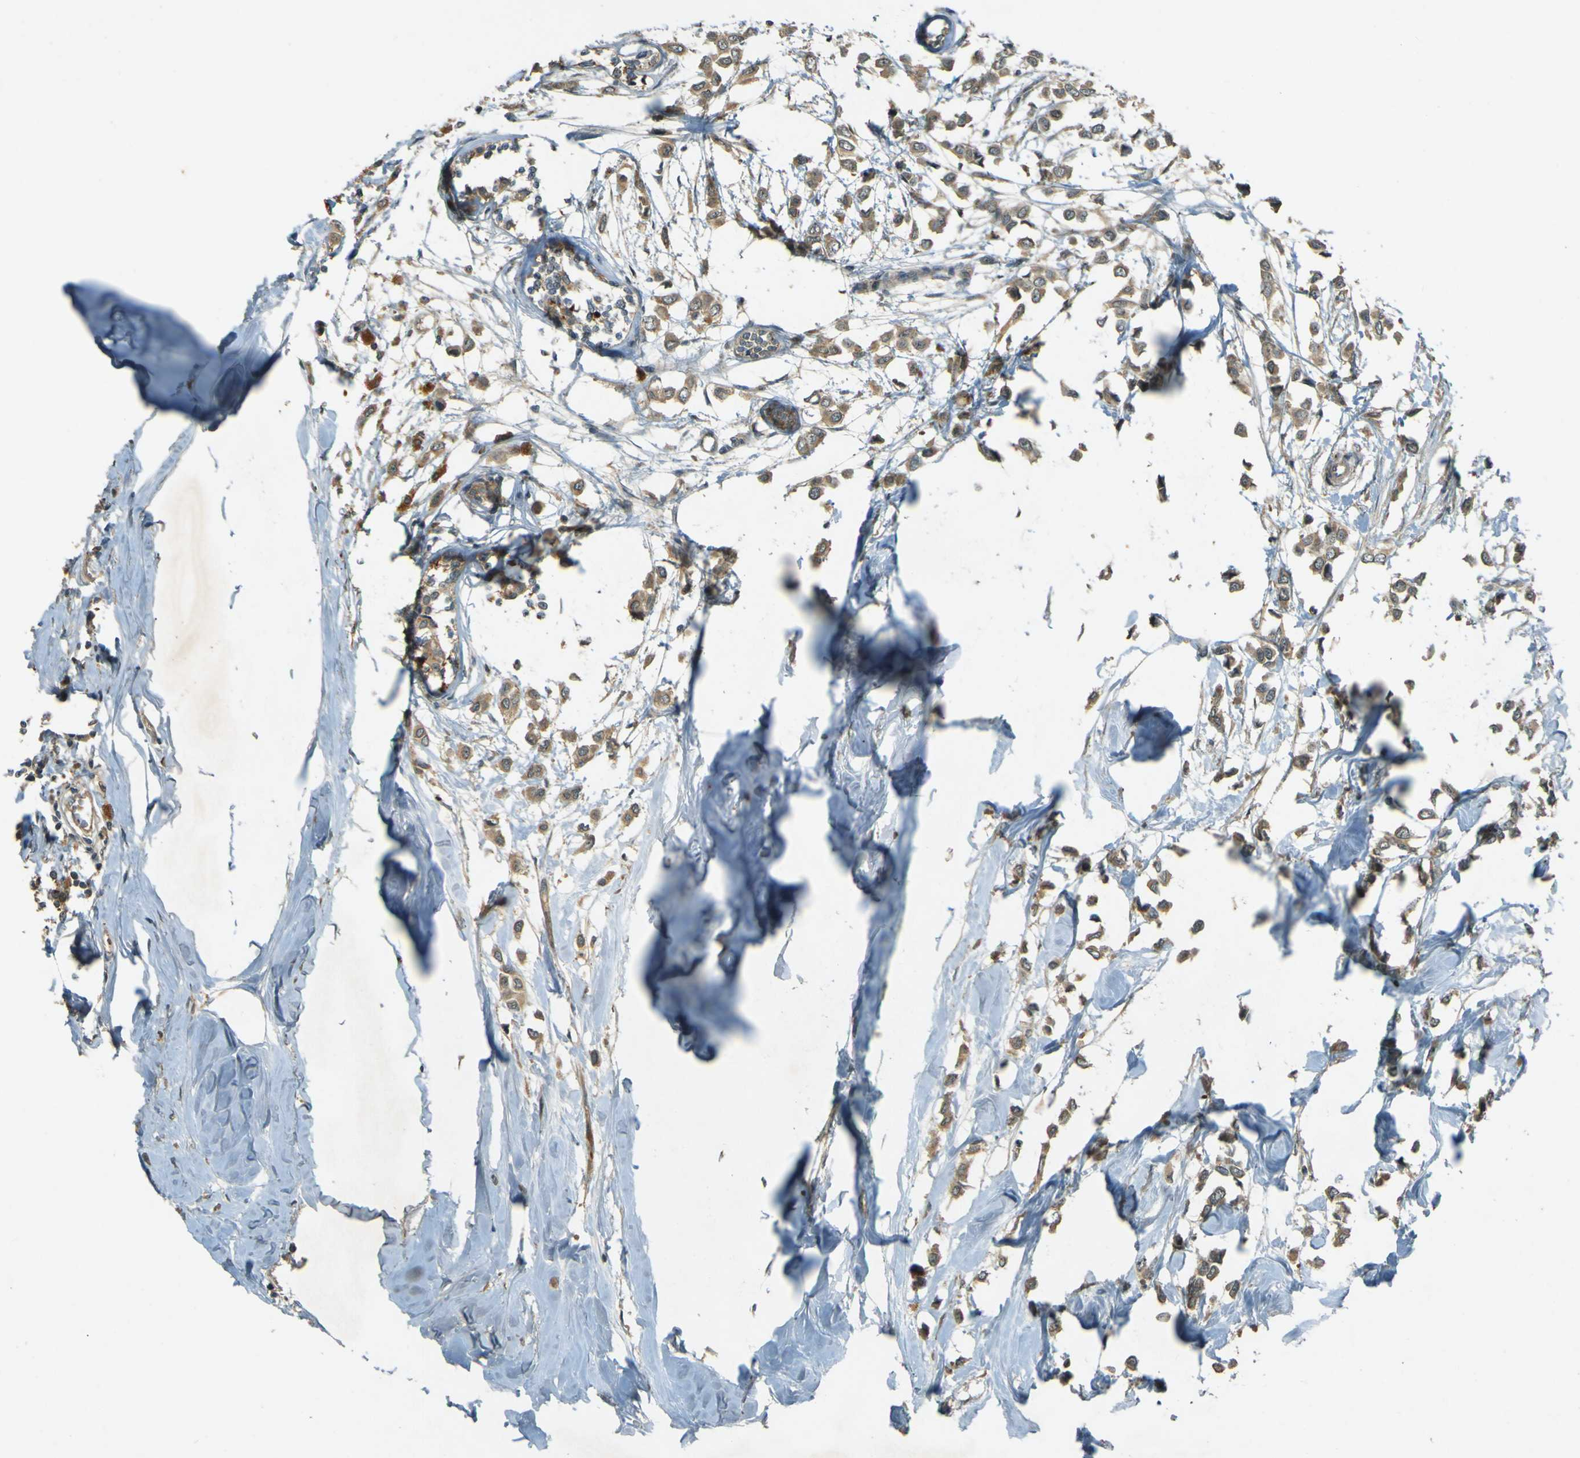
{"staining": {"intensity": "weak", "quantity": ">75%", "location": "cytoplasmic/membranous"}, "tissue": "breast cancer", "cell_type": "Tumor cells", "image_type": "cancer", "snomed": [{"axis": "morphology", "description": "Lobular carcinoma"}, {"axis": "topography", "description": "Breast"}], "caption": "DAB (3,3'-diaminobenzidine) immunohistochemical staining of human breast cancer exhibits weak cytoplasmic/membranous protein expression in approximately >75% of tumor cells.", "gene": "MPDZ", "patient": {"sex": "female", "age": 51}}